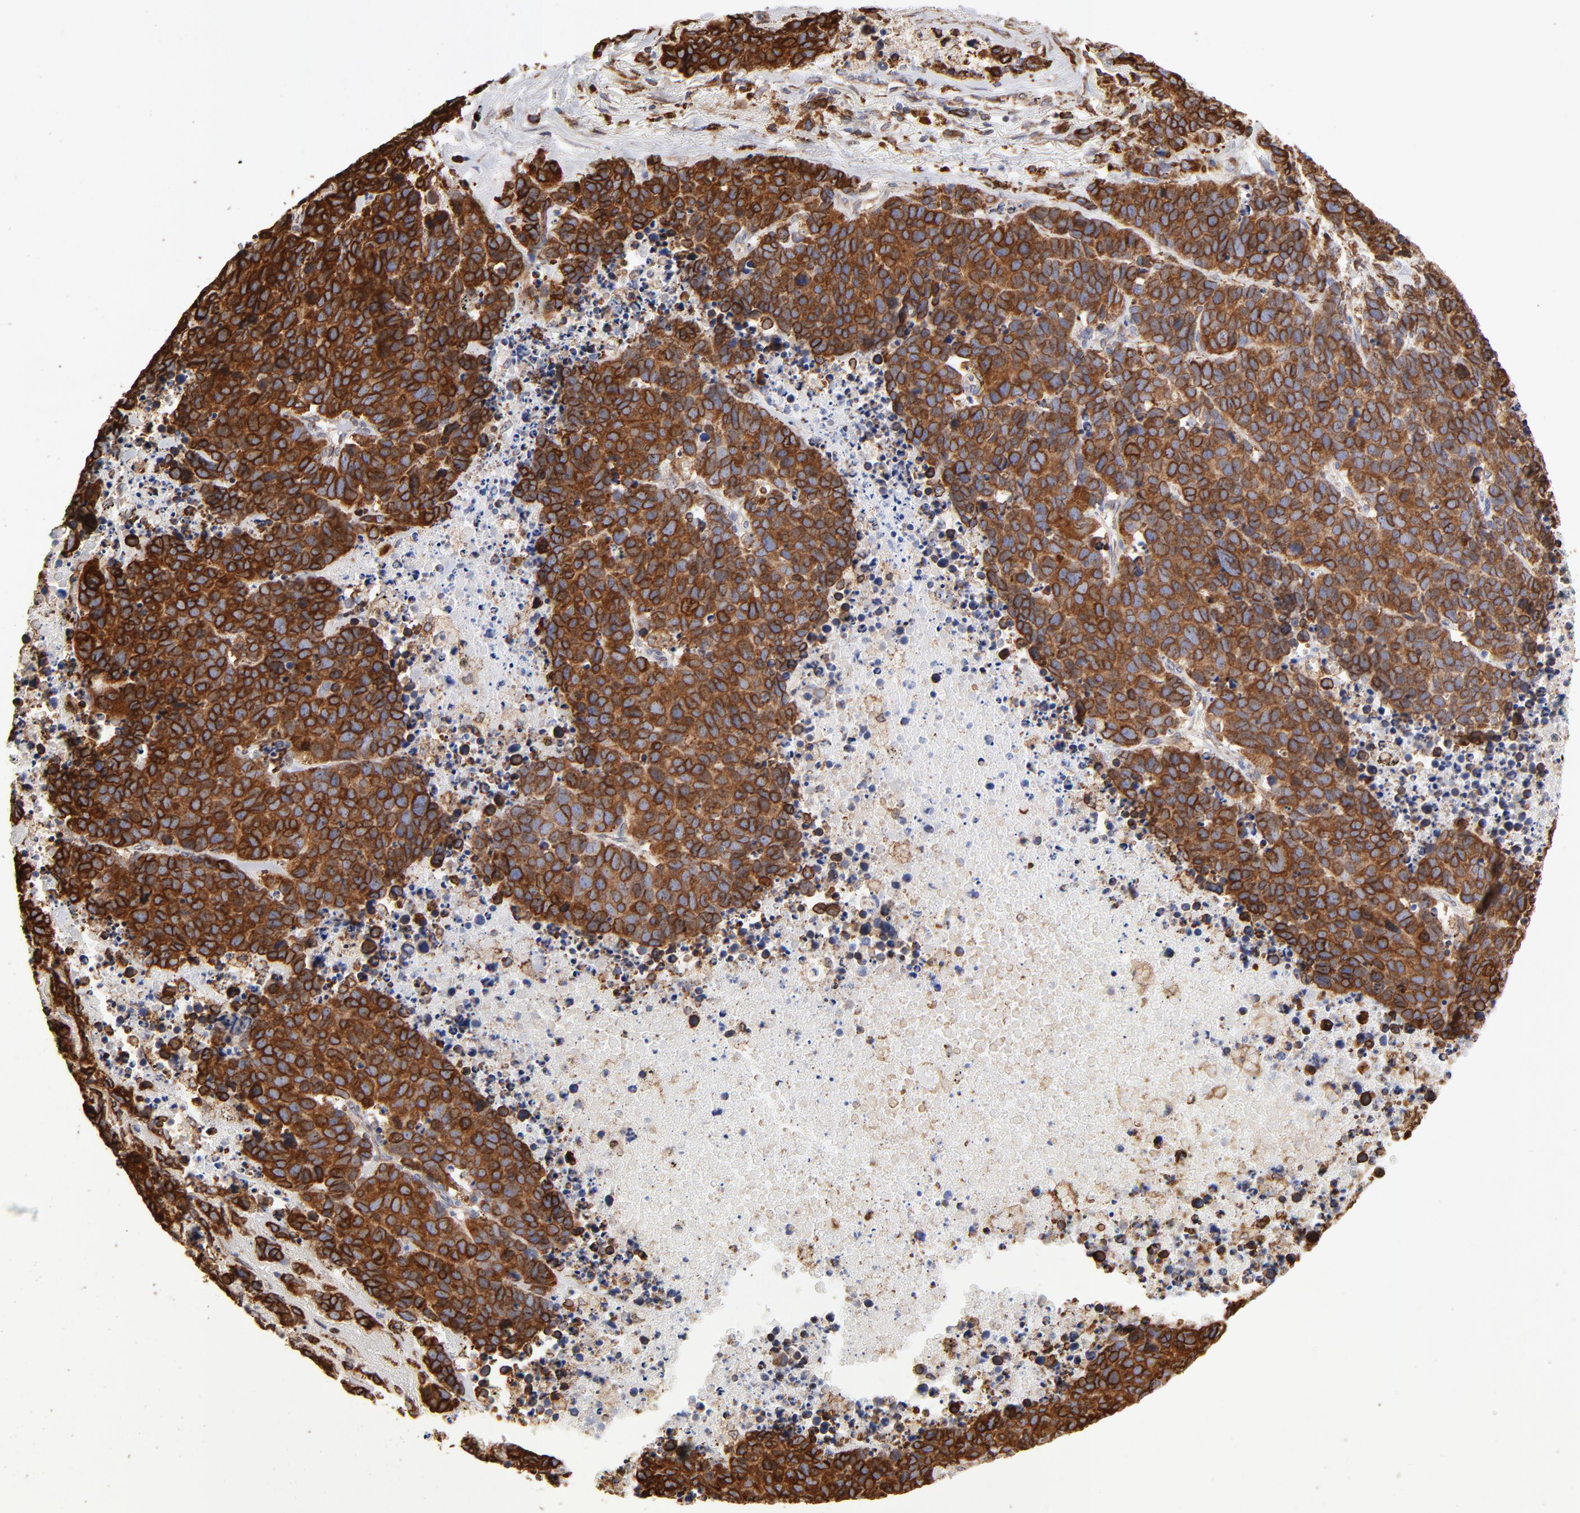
{"staining": {"intensity": "strong", "quantity": ">75%", "location": "cytoplasmic/membranous"}, "tissue": "lung cancer", "cell_type": "Tumor cells", "image_type": "cancer", "snomed": [{"axis": "morphology", "description": "Carcinoid, malignant, NOS"}, {"axis": "topography", "description": "Lung"}], "caption": "Approximately >75% of tumor cells in human lung carcinoid (malignant) reveal strong cytoplasmic/membranous protein expression as visualized by brown immunohistochemical staining.", "gene": "CANX", "patient": {"sex": "male", "age": 60}}